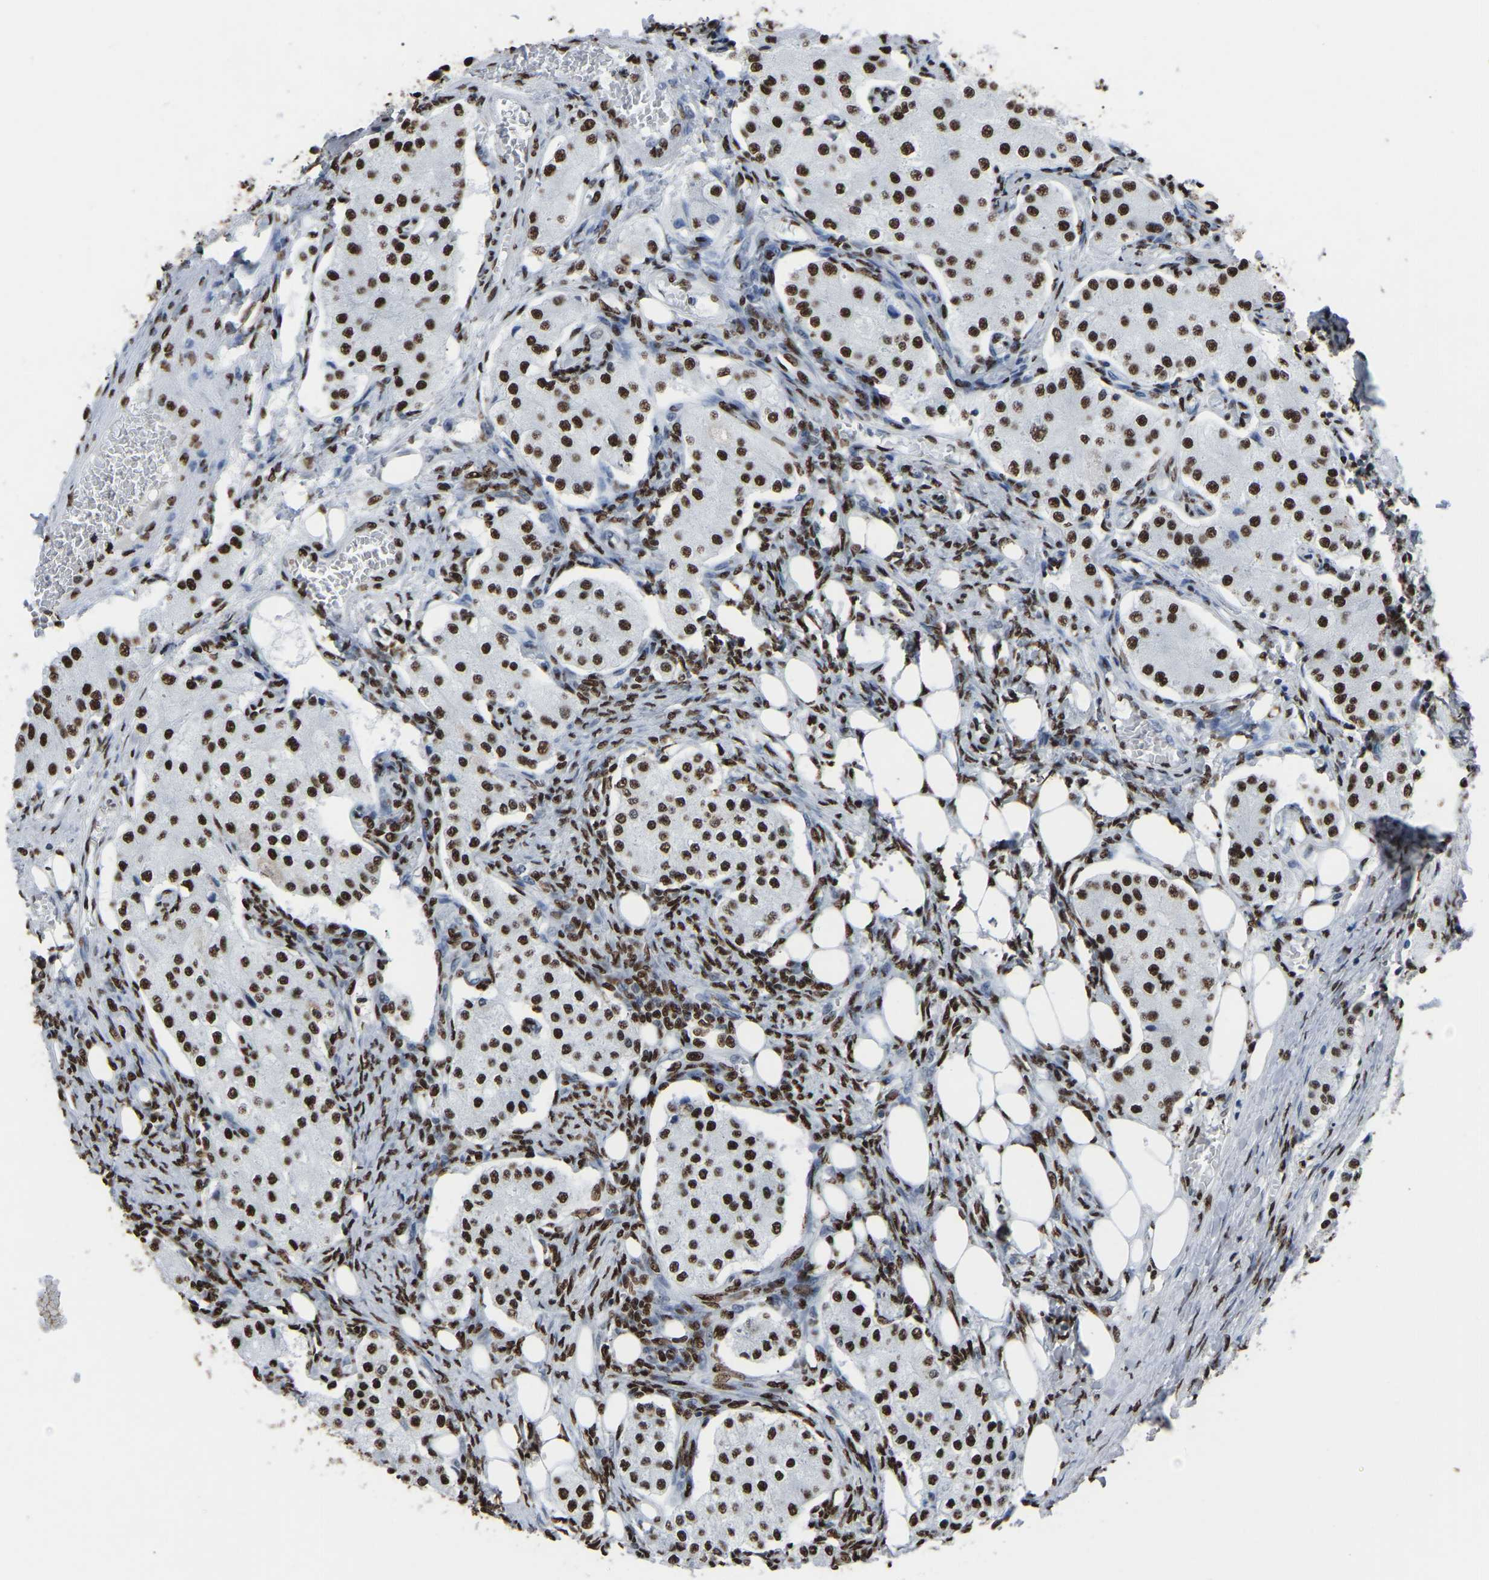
{"staining": {"intensity": "strong", "quantity": ">75%", "location": "nuclear"}, "tissue": "carcinoid", "cell_type": "Tumor cells", "image_type": "cancer", "snomed": [{"axis": "morphology", "description": "Carcinoid, malignant, NOS"}, {"axis": "topography", "description": "Colon"}], "caption": "Carcinoid stained with DAB (3,3'-diaminobenzidine) IHC exhibits high levels of strong nuclear expression in about >75% of tumor cells.", "gene": "RBL2", "patient": {"sex": "female", "age": 52}}